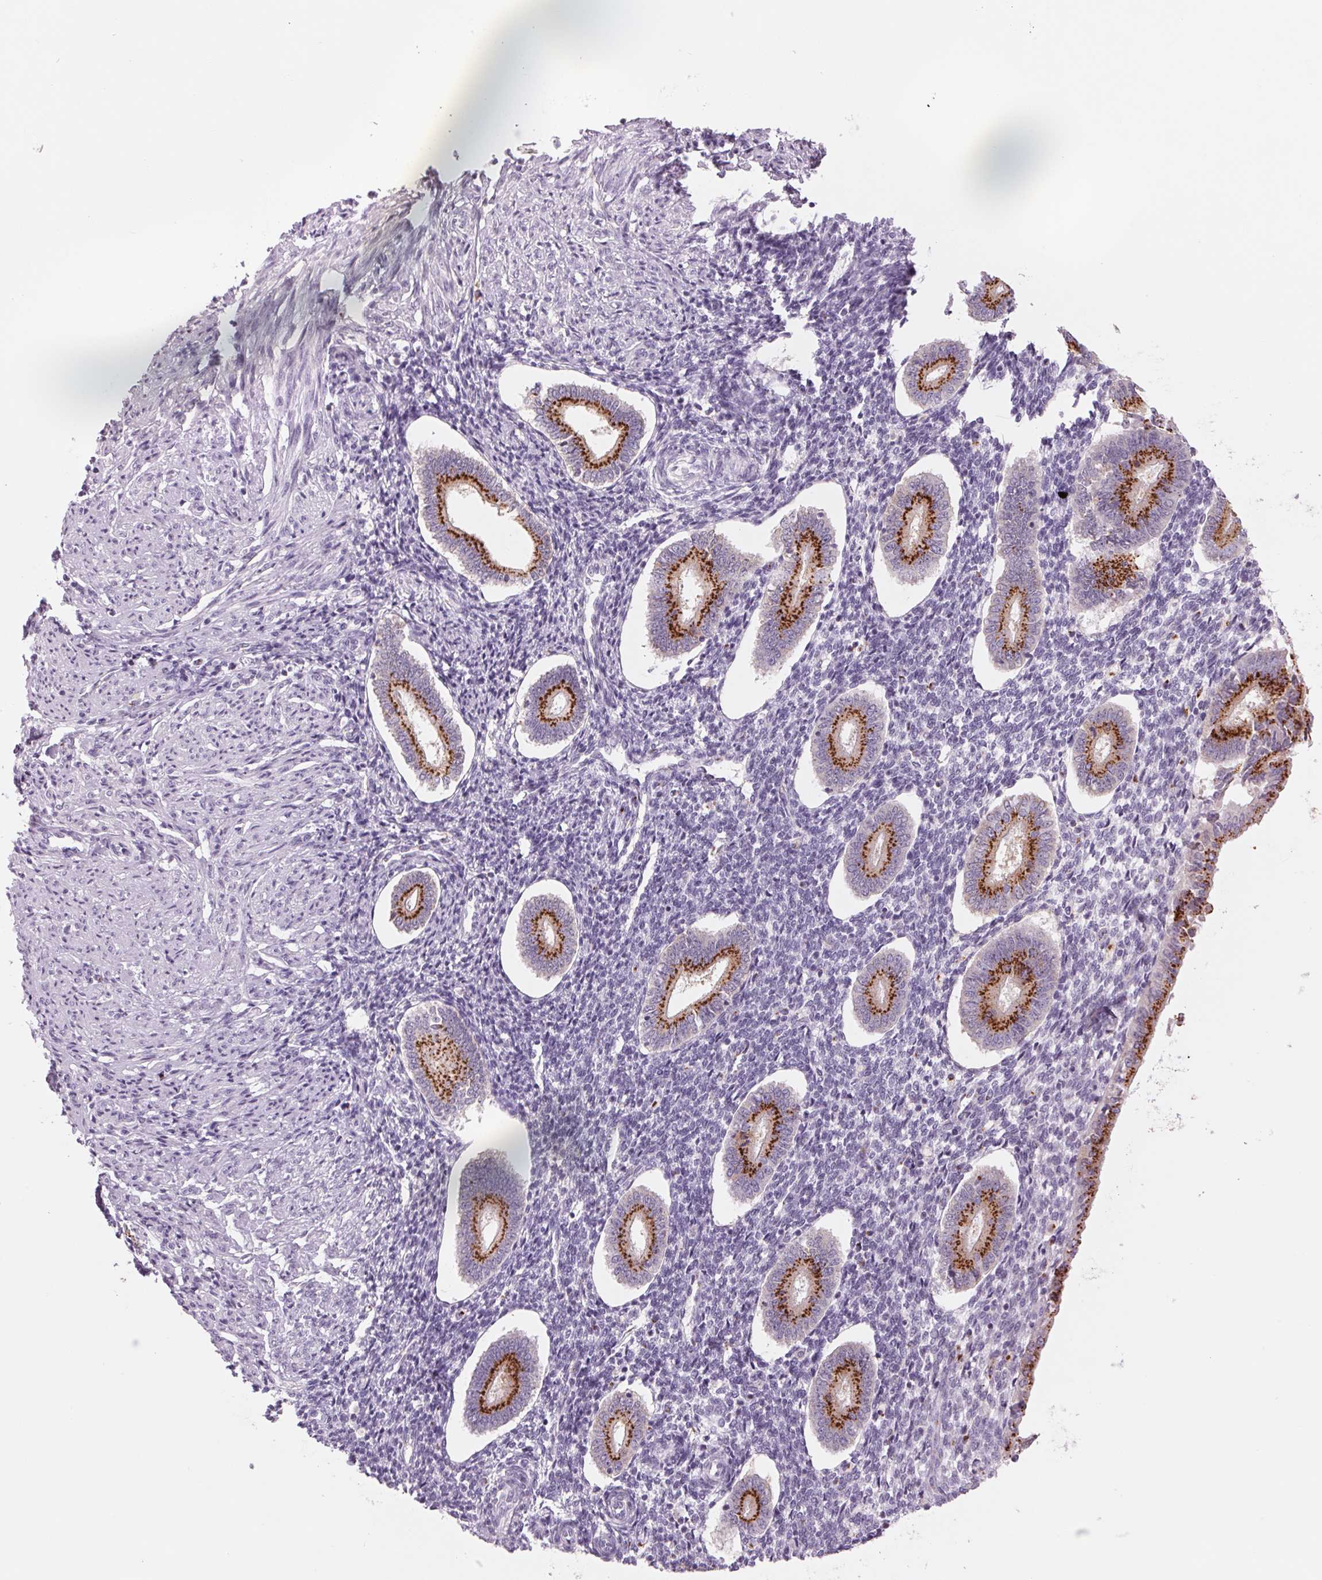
{"staining": {"intensity": "negative", "quantity": "none", "location": "none"}, "tissue": "endometrium", "cell_type": "Cells in endometrial stroma", "image_type": "normal", "snomed": [{"axis": "morphology", "description": "Normal tissue, NOS"}, {"axis": "topography", "description": "Endometrium"}], "caption": "High power microscopy histopathology image of an immunohistochemistry micrograph of benign endometrium, revealing no significant expression in cells in endometrial stroma.", "gene": "GALNT7", "patient": {"sex": "female", "age": 40}}